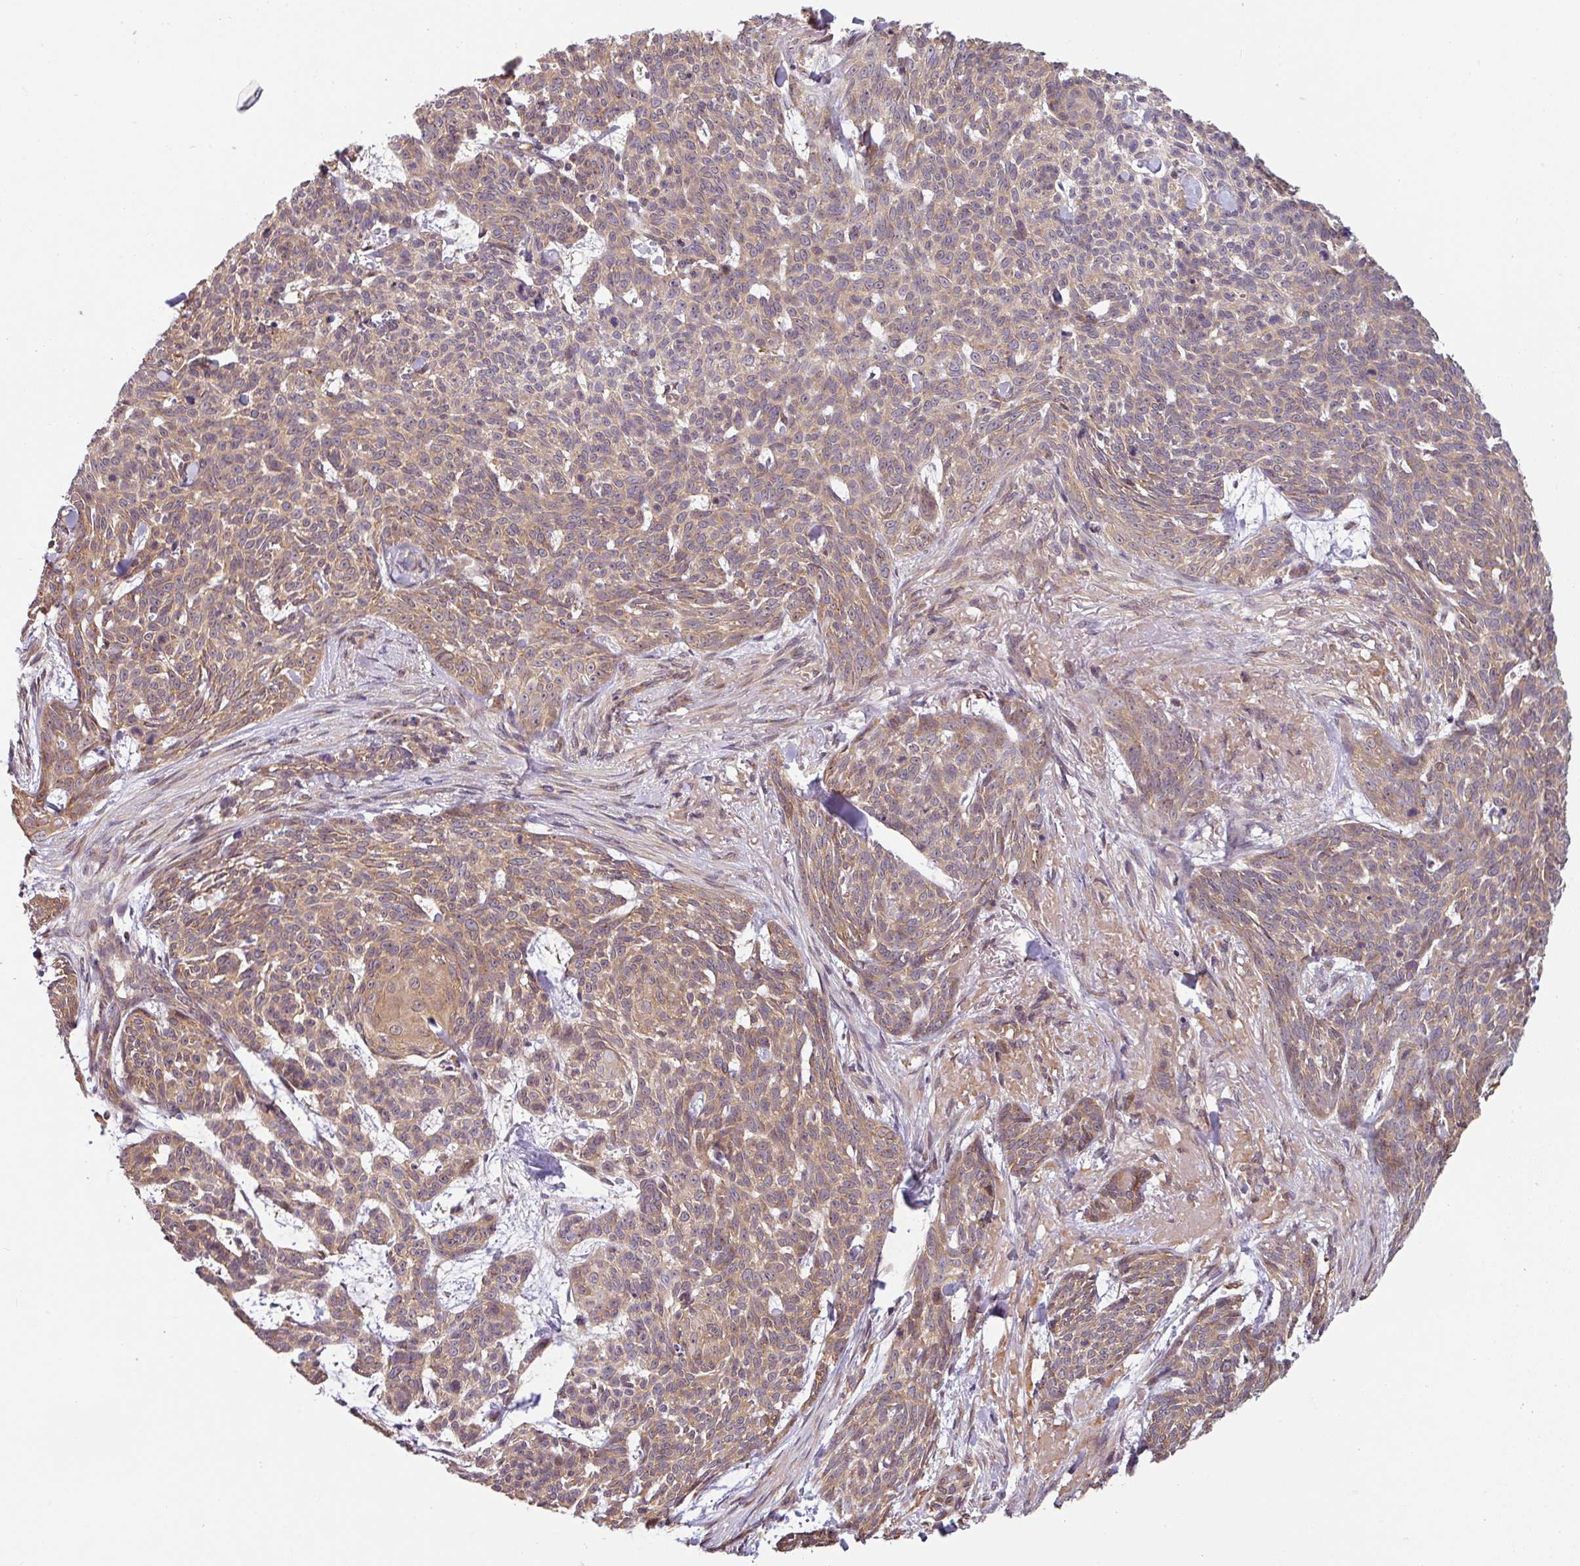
{"staining": {"intensity": "weak", "quantity": "25%-75%", "location": "cytoplasmic/membranous"}, "tissue": "skin cancer", "cell_type": "Tumor cells", "image_type": "cancer", "snomed": [{"axis": "morphology", "description": "Basal cell carcinoma"}, {"axis": "topography", "description": "Skin"}], "caption": "Immunohistochemistry (IHC) (DAB (3,3'-diaminobenzidine)) staining of skin cancer demonstrates weak cytoplasmic/membranous protein positivity in about 25%-75% of tumor cells.", "gene": "SHB", "patient": {"sex": "female", "age": 93}}